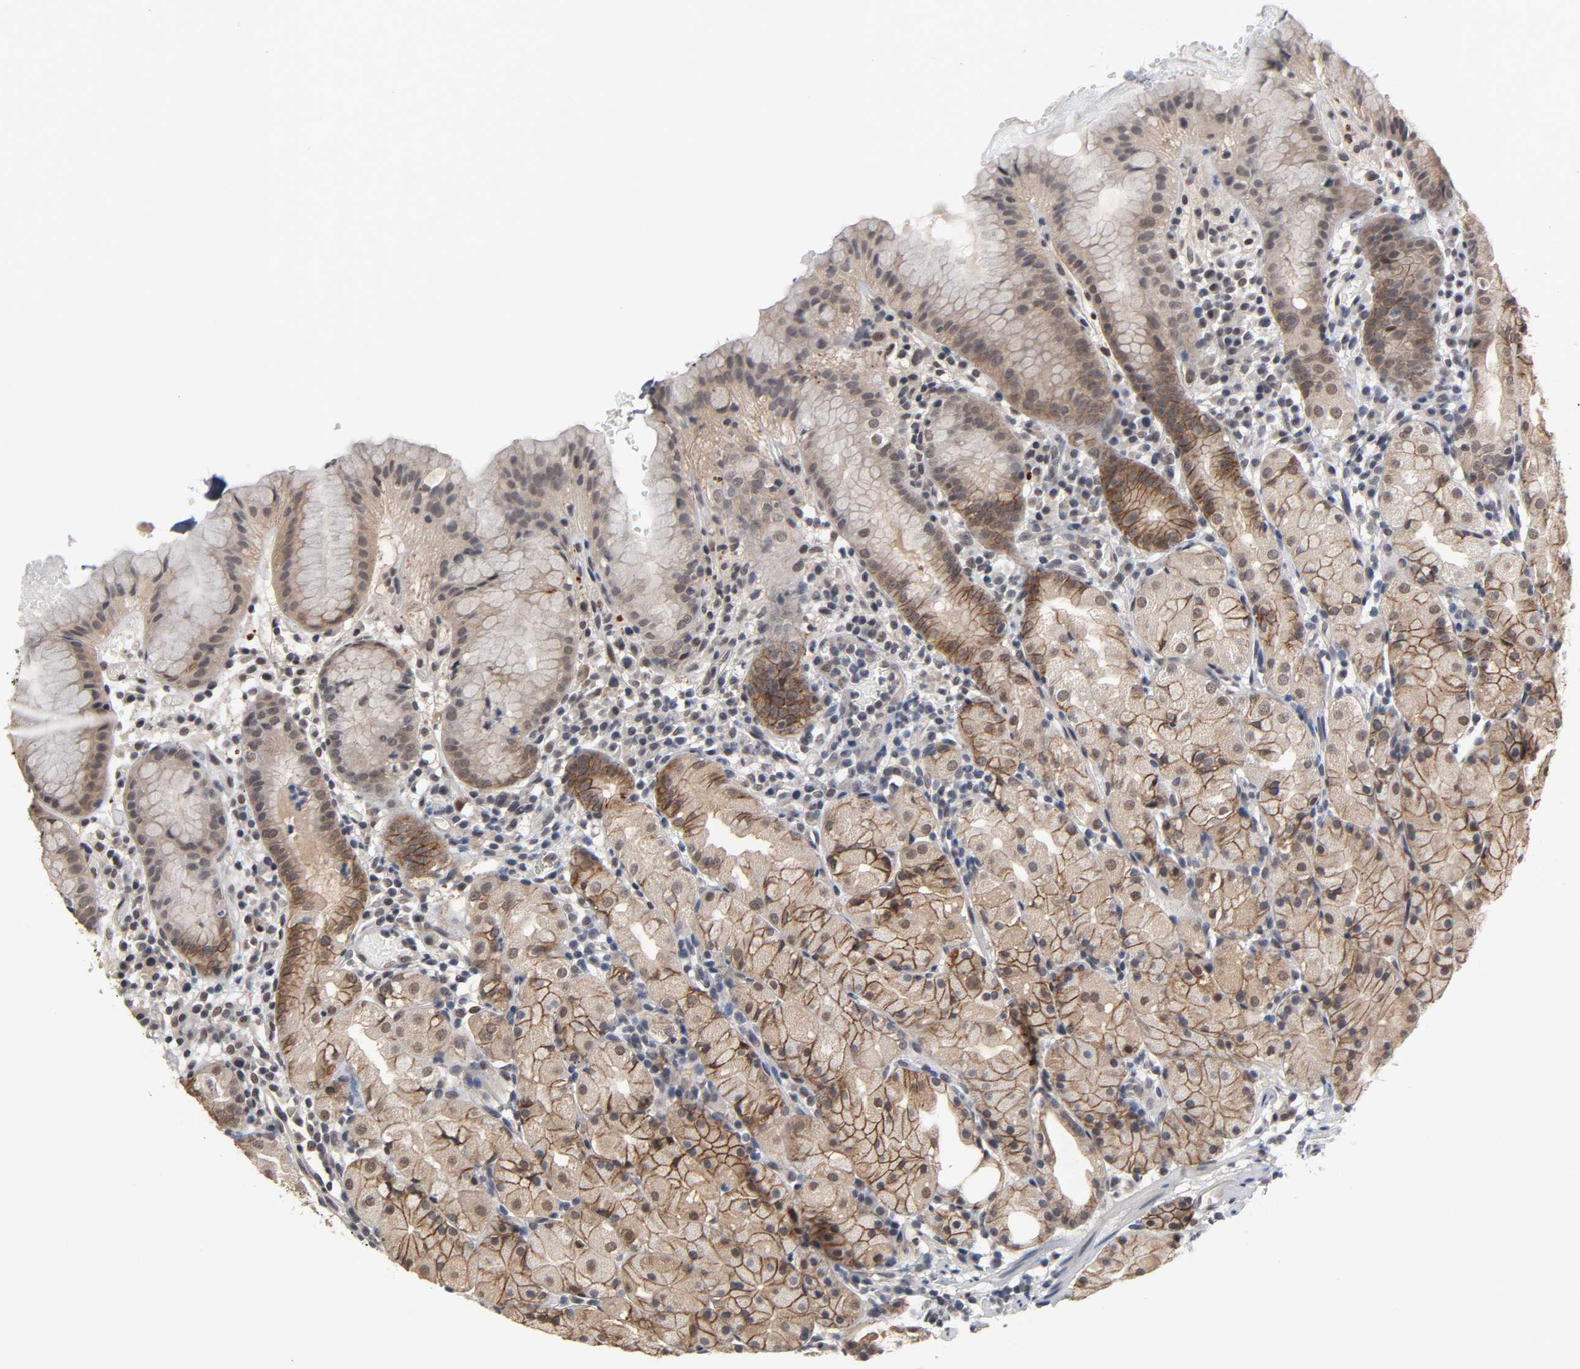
{"staining": {"intensity": "strong", "quantity": ">75%", "location": "cytoplasmic/membranous"}, "tissue": "stomach", "cell_type": "Glandular cells", "image_type": "normal", "snomed": [{"axis": "morphology", "description": "Normal tissue, NOS"}, {"axis": "topography", "description": "Stomach"}, {"axis": "topography", "description": "Stomach, lower"}], "caption": "Stomach stained with a brown dye reveals strong cytoplasmic/membranous positive staining in about >75% of glandular cells.", "gene": "HTR1E", "patient": {"sex": "female", "age": 75}}